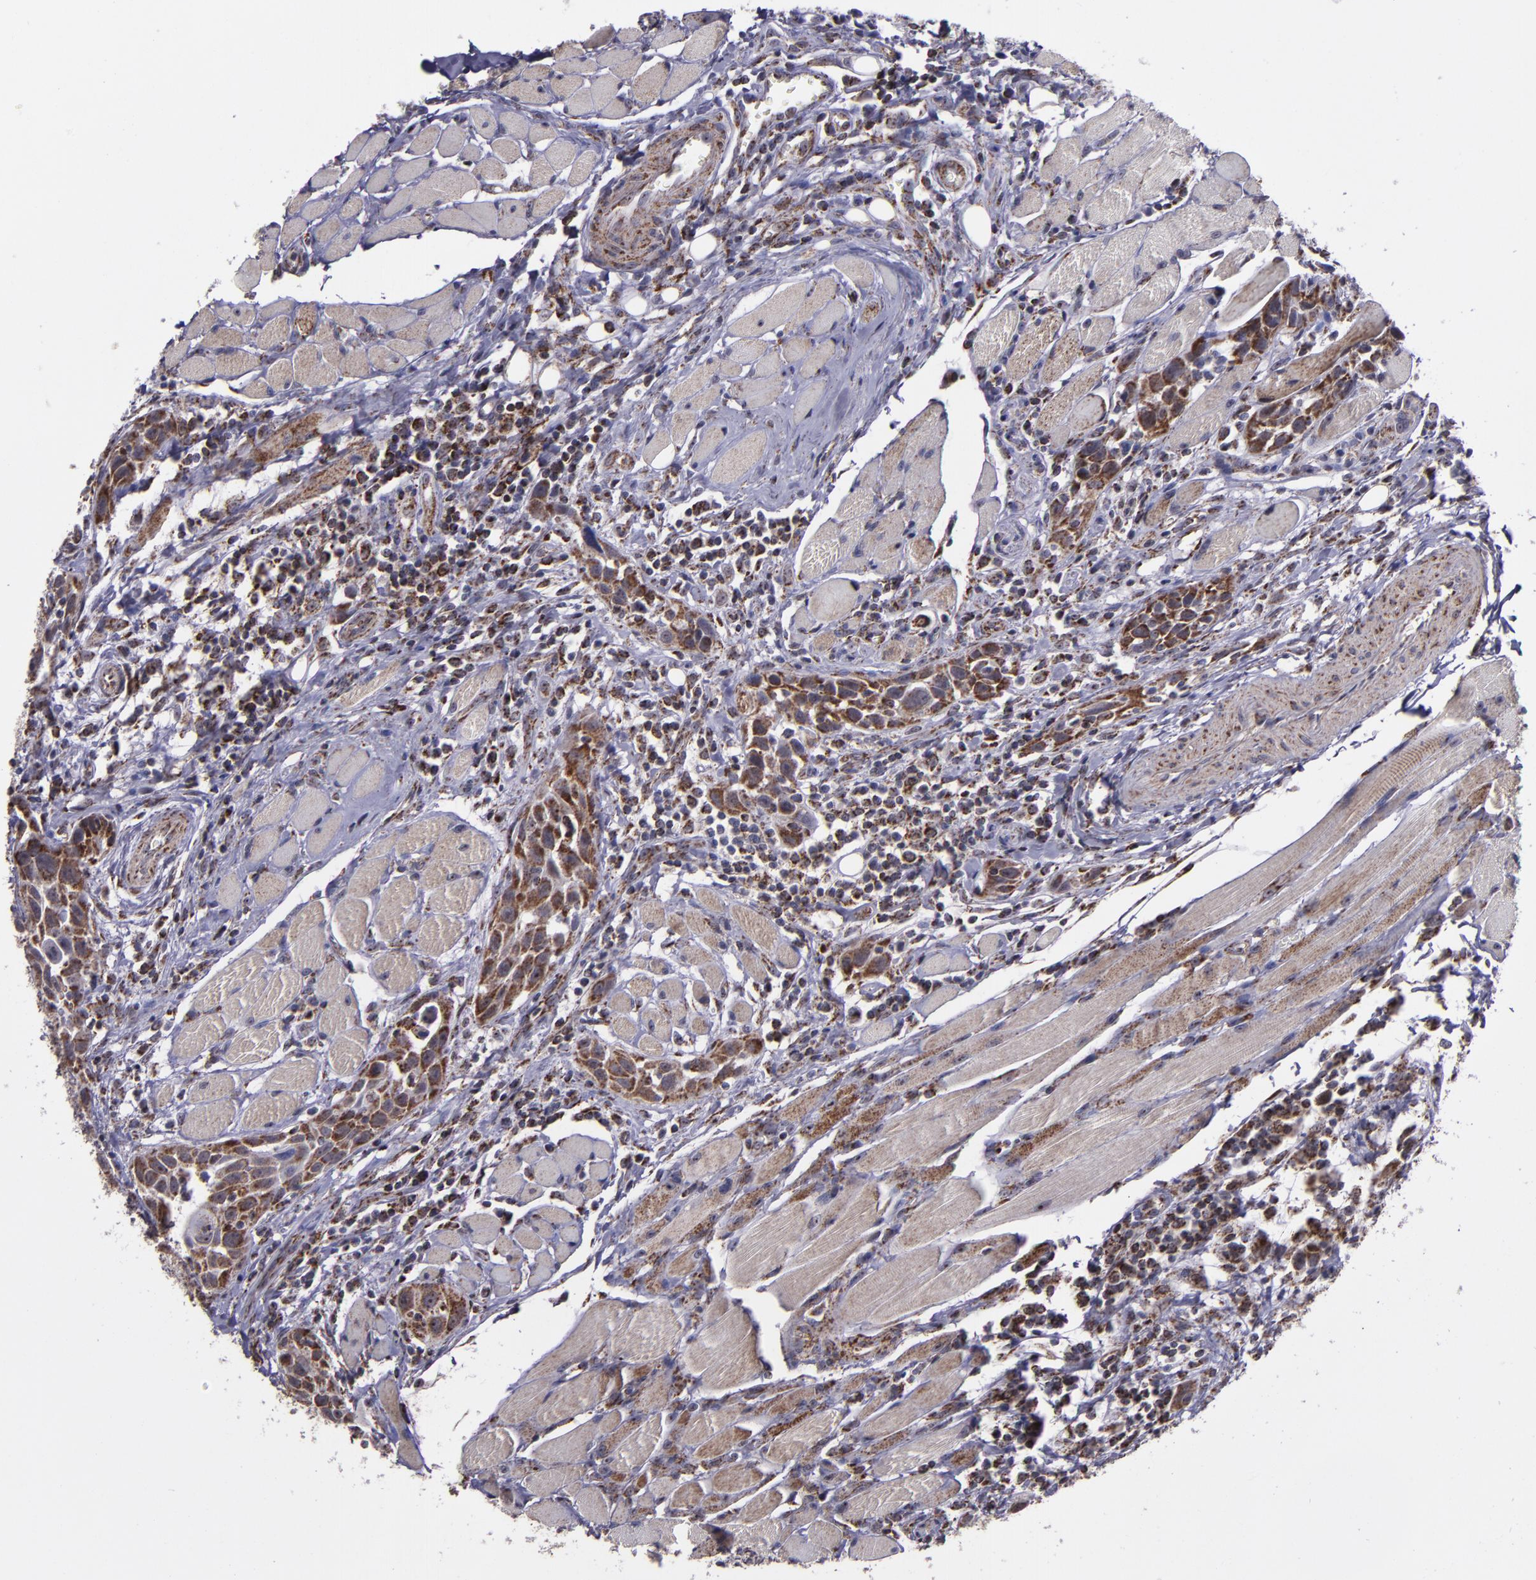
{"staining": {"intensity": "strong", "quantity": ">75%", "location": "cytoplasmic/membranous"}, "tissue": "head and neck cancer", "cell_type": "Tumor cells", "image_type": "cancer", "snomed": [{"axis": "morphology", "description": "Squamous cell carcinoma, NOS"}, {"axis": "topography", "description": "Oral tissue"}, {"axis": "topography", "description": "Head-Neck"}], "caption": "DAB (3,3'-diaminobenzidine) immunohistochemical staining of head and neck cancer exhibits strong cytoplasmic/membranous protein expression in about >75% of tumor cells.", "gene": "LONP1", "patient": {"sex": "female", "age": 50}}